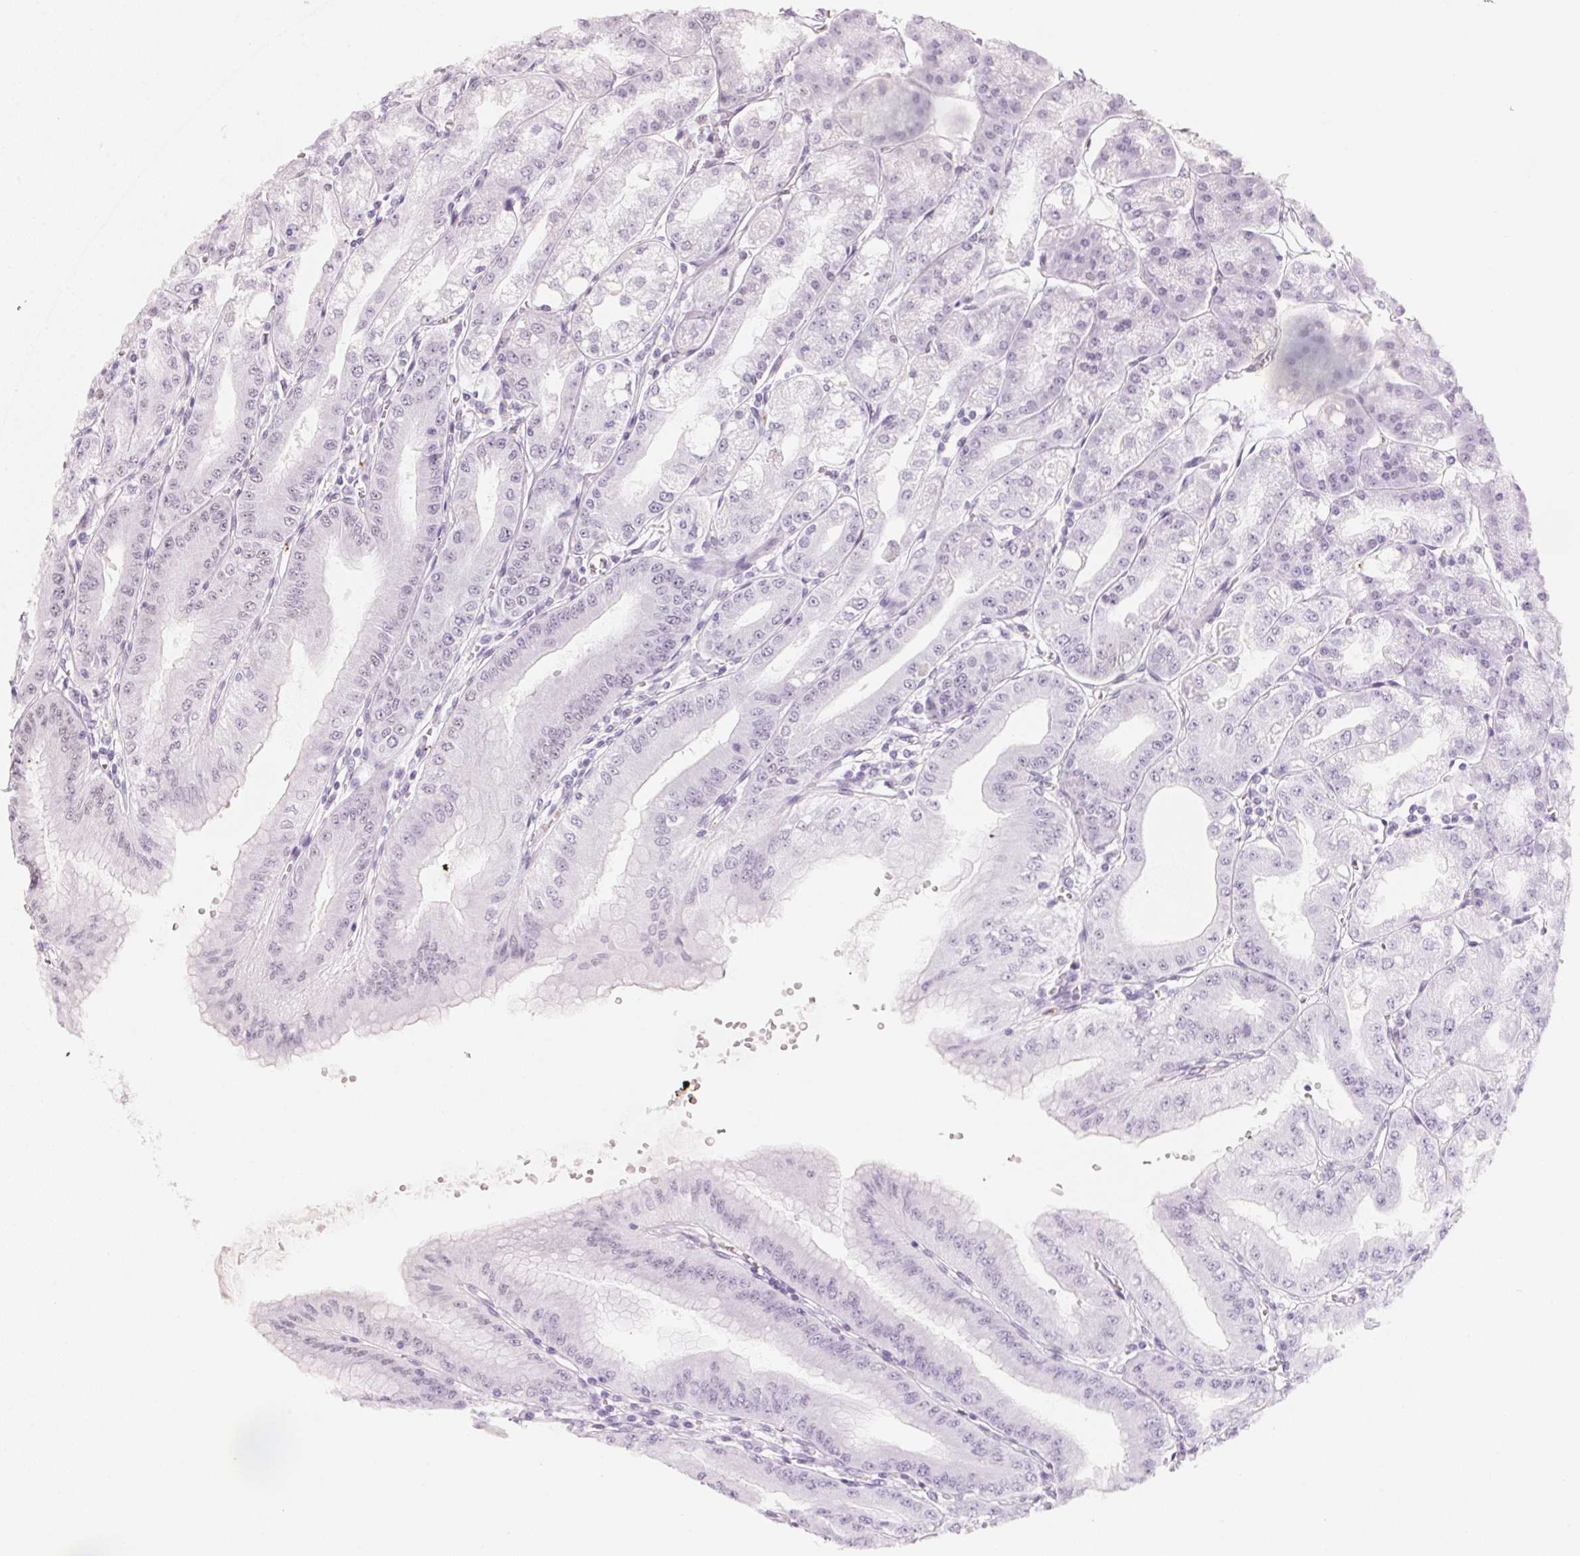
{"staining": {"intensity": "weak", "quantity": "25%-75%", "location": "nuclear"}, "tissue": "stomach", "cell_type": "Glandular cells", "image_type": "normal", "snomed": [{"axis": "morphology", "description": "Normal tissue, NOS"}, {"axis": "topography", "description": "Stomach, lower"}], "caption": "Stomach stained with a brown dye demonstrates weak nuclear positive positivity in about 25%-75% of glandular cells.", "gene": "ARHGAP22", "patient": {"sex": "male", "age": 71}}